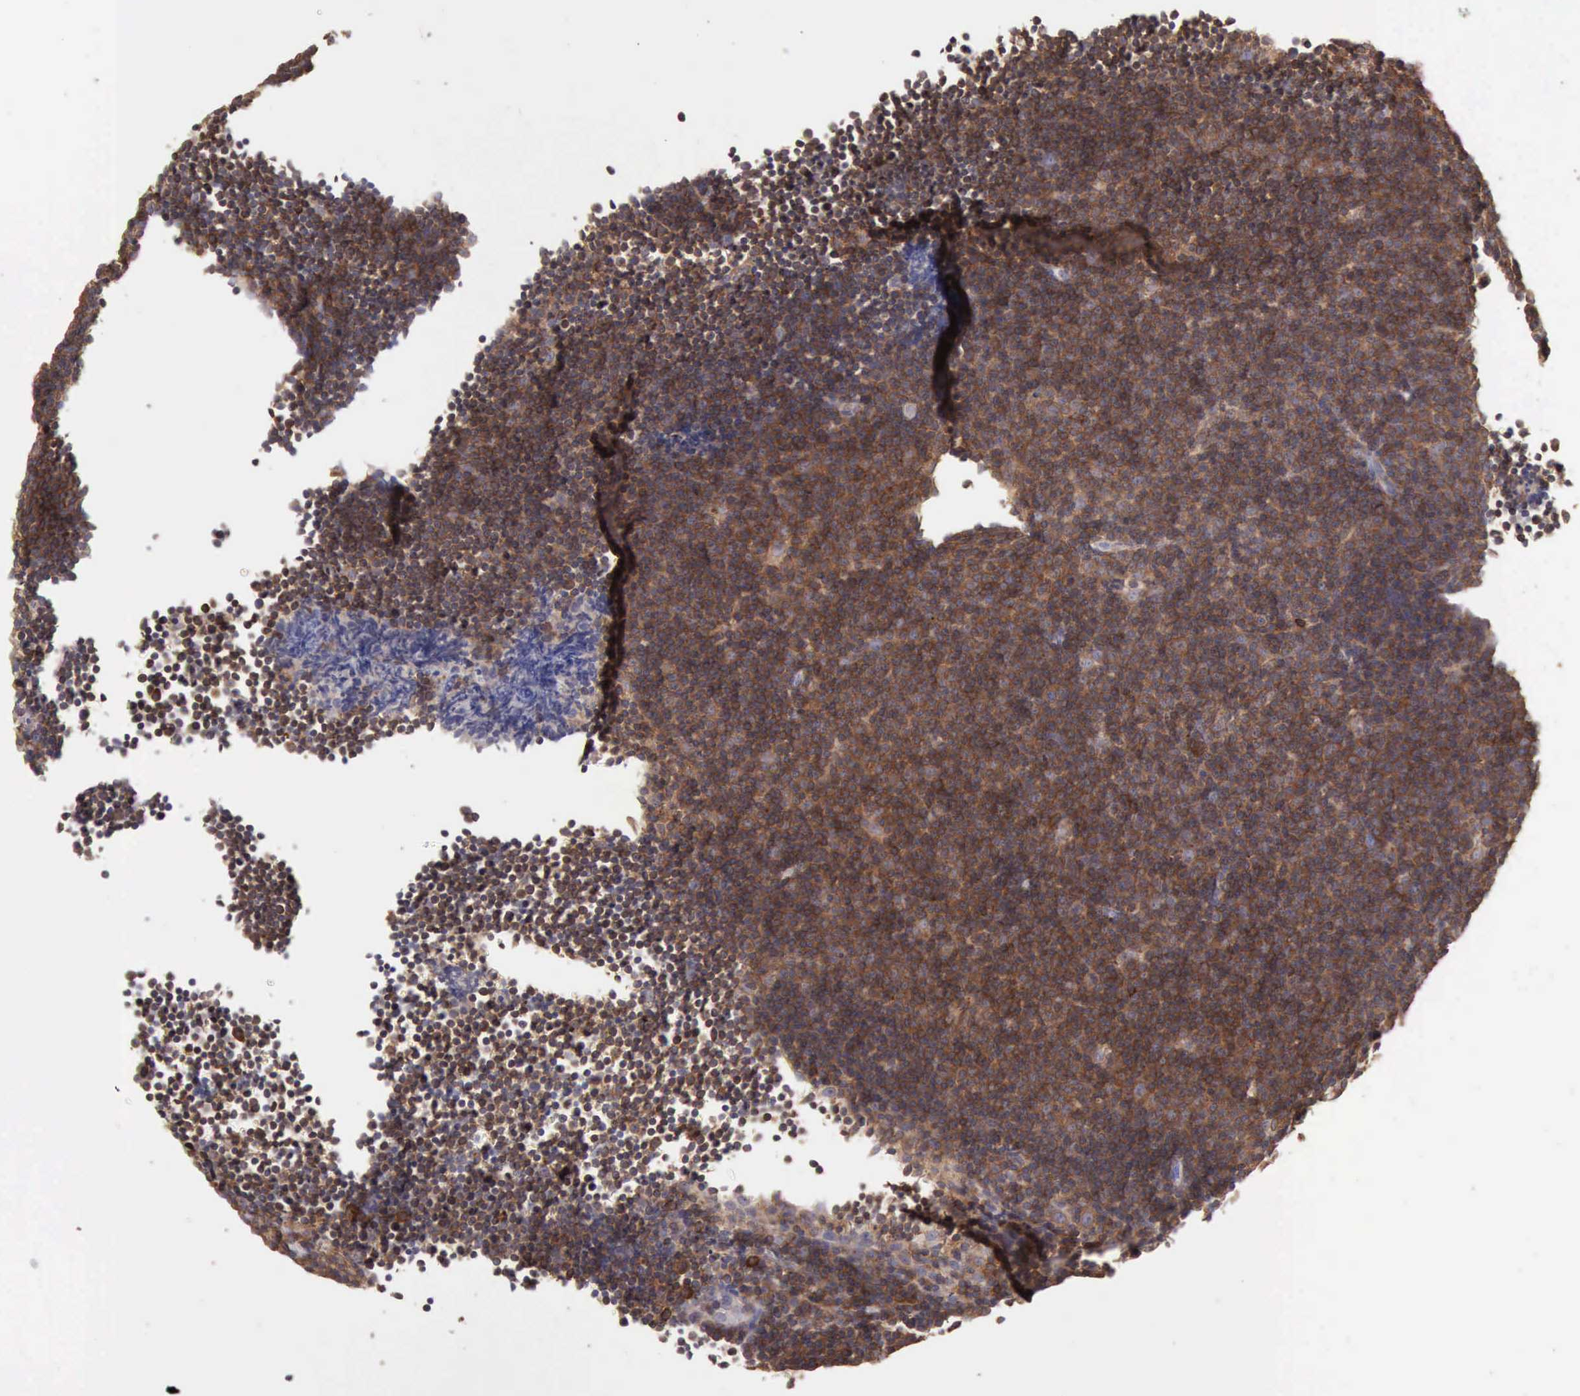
{"staining": {"intensity": "strong", "quantity": ">75%", "location": "cytoplasmic/membranous"}, "tissue": "lymphoma", "cell_type": "Tumor cells", "image_type": "cancer", "snomed": [{"axis": "morphology", "description": "Malignant lymphoma, non-Hodgkin's type, Low grade"}, {"axis": "topography", "description": "Lymph node"}], "caption": "Immunohistochemical staining of human lymphoma demonstrates high levels of strong cytoplasmic/membranous expression in approximately >75% of tumor cells.", "gene": "SASH3", "patient": {"sex": "male", "age": 49}}